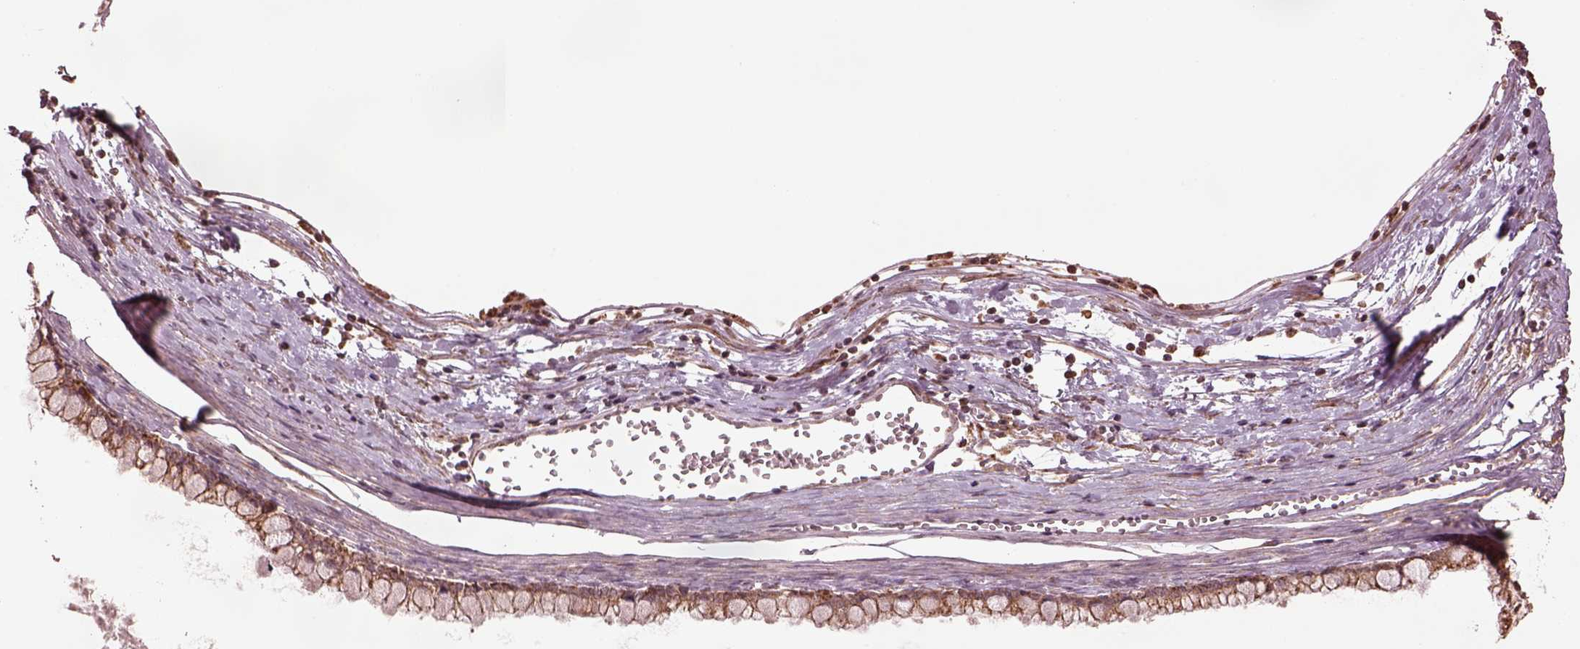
{"staining": {"intensity": "moderate", "quantity": "25%-75%", "location": "cytoplasmic/membranous"}, "tissue": "ovarian cancer", "cell_type": "Tumor cells", "image_type": "cancer", "snomed": [{"axis": "morphology", "description": "Cystadenocarcinoma, mucinous, NOS"}, {"axis": "topography", "description": "Ovary"}], "caption": "The immunohistochemical stain labels moderate cytoplasmic/membranous expression in tumor cells of ovarian cancer (mucinous cystadenocarcinoma) tissue.", "gene": "SEL1L3", "patient": {"sex": "female", "age": 67}}